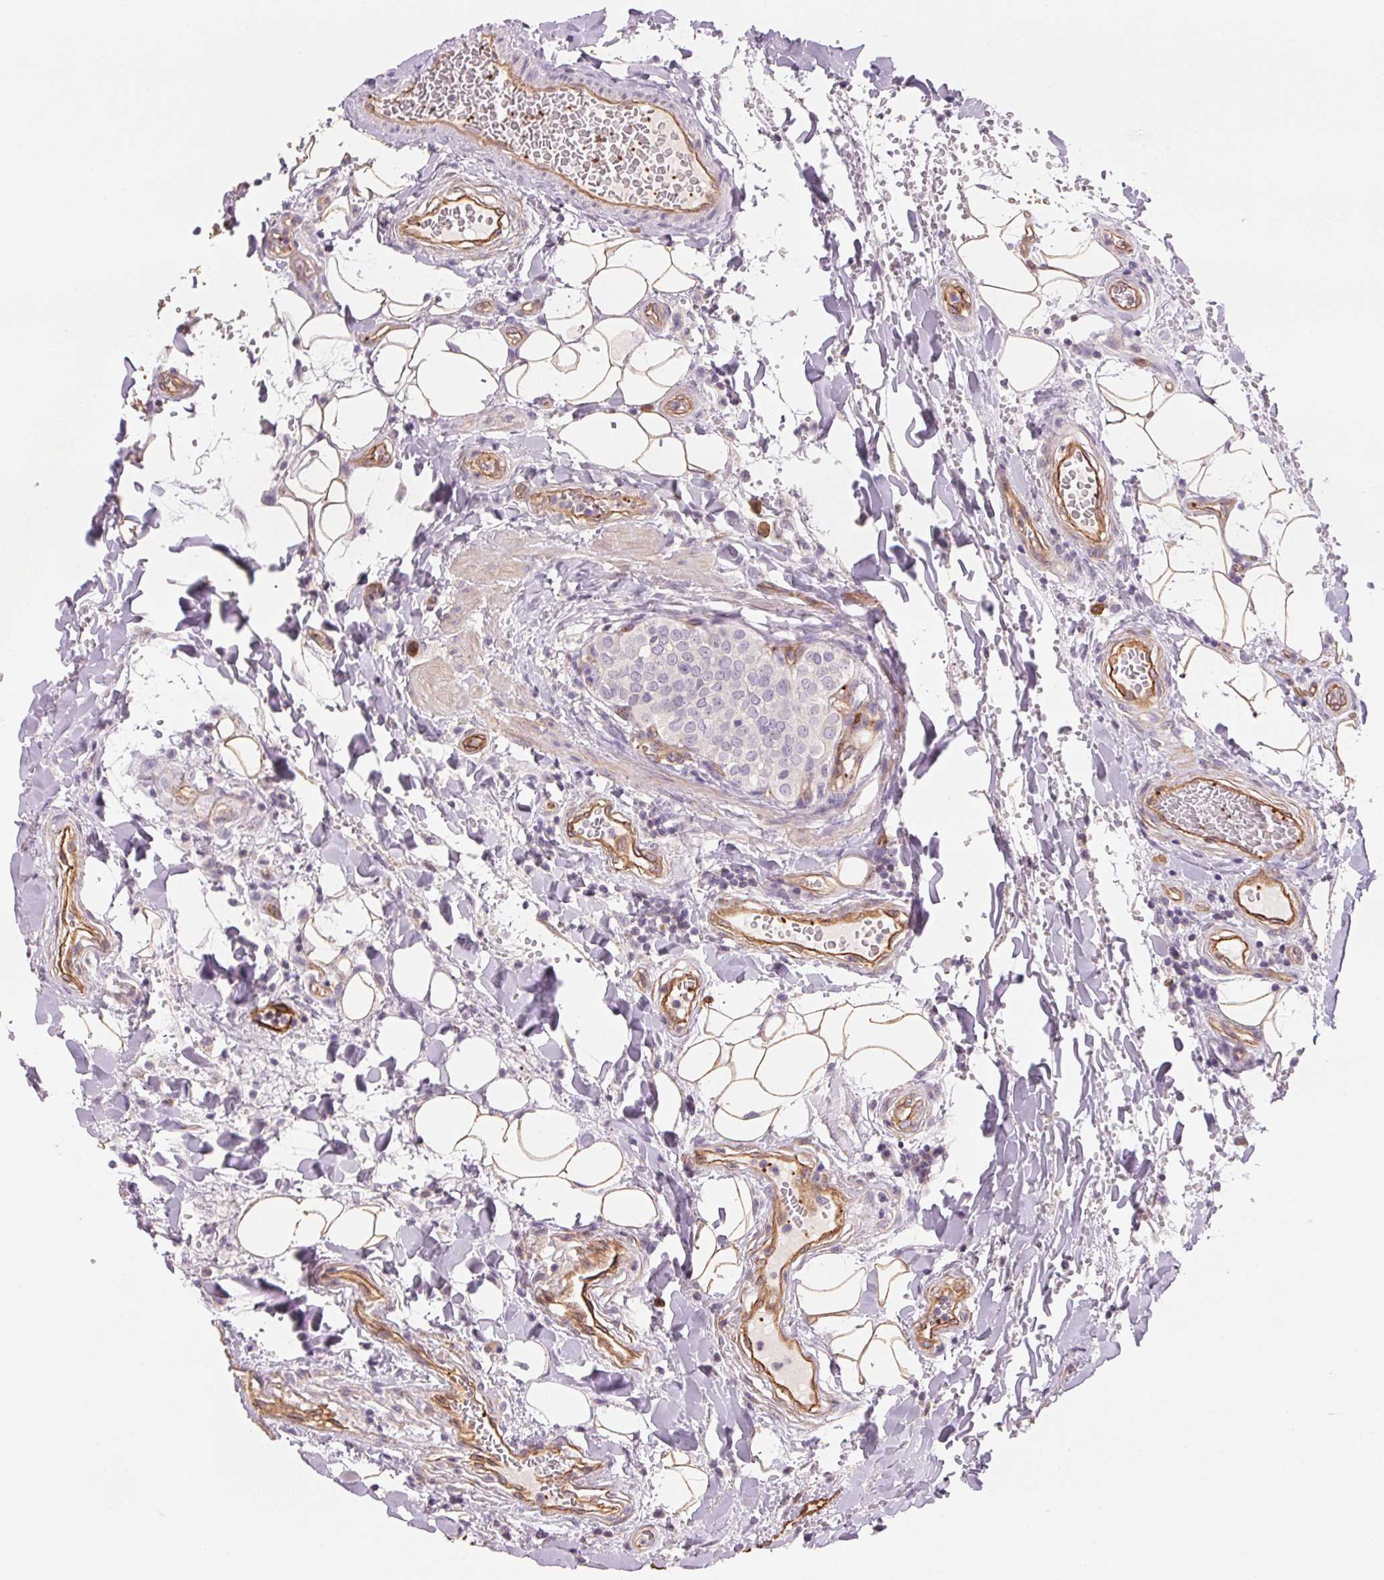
{"staining": {"intensity": "negative", "quantity": "none", "location": "none"}, "tissue": "thyroid cancer", "cell_type": "Tumor cells", "image_type": "cancer", "snomed": [{"axis": "morphology", "description": "Papillary adenocarcinoma, NOS"}, {"axis": "topography", "description": "Thyroid gland"}], "caption": "There is no significant expression in tumor cells of thyroid papillary adenocarcinoma.", "gene": "ANKRD13B", "patient": {"sex": "male", "age": 20}}